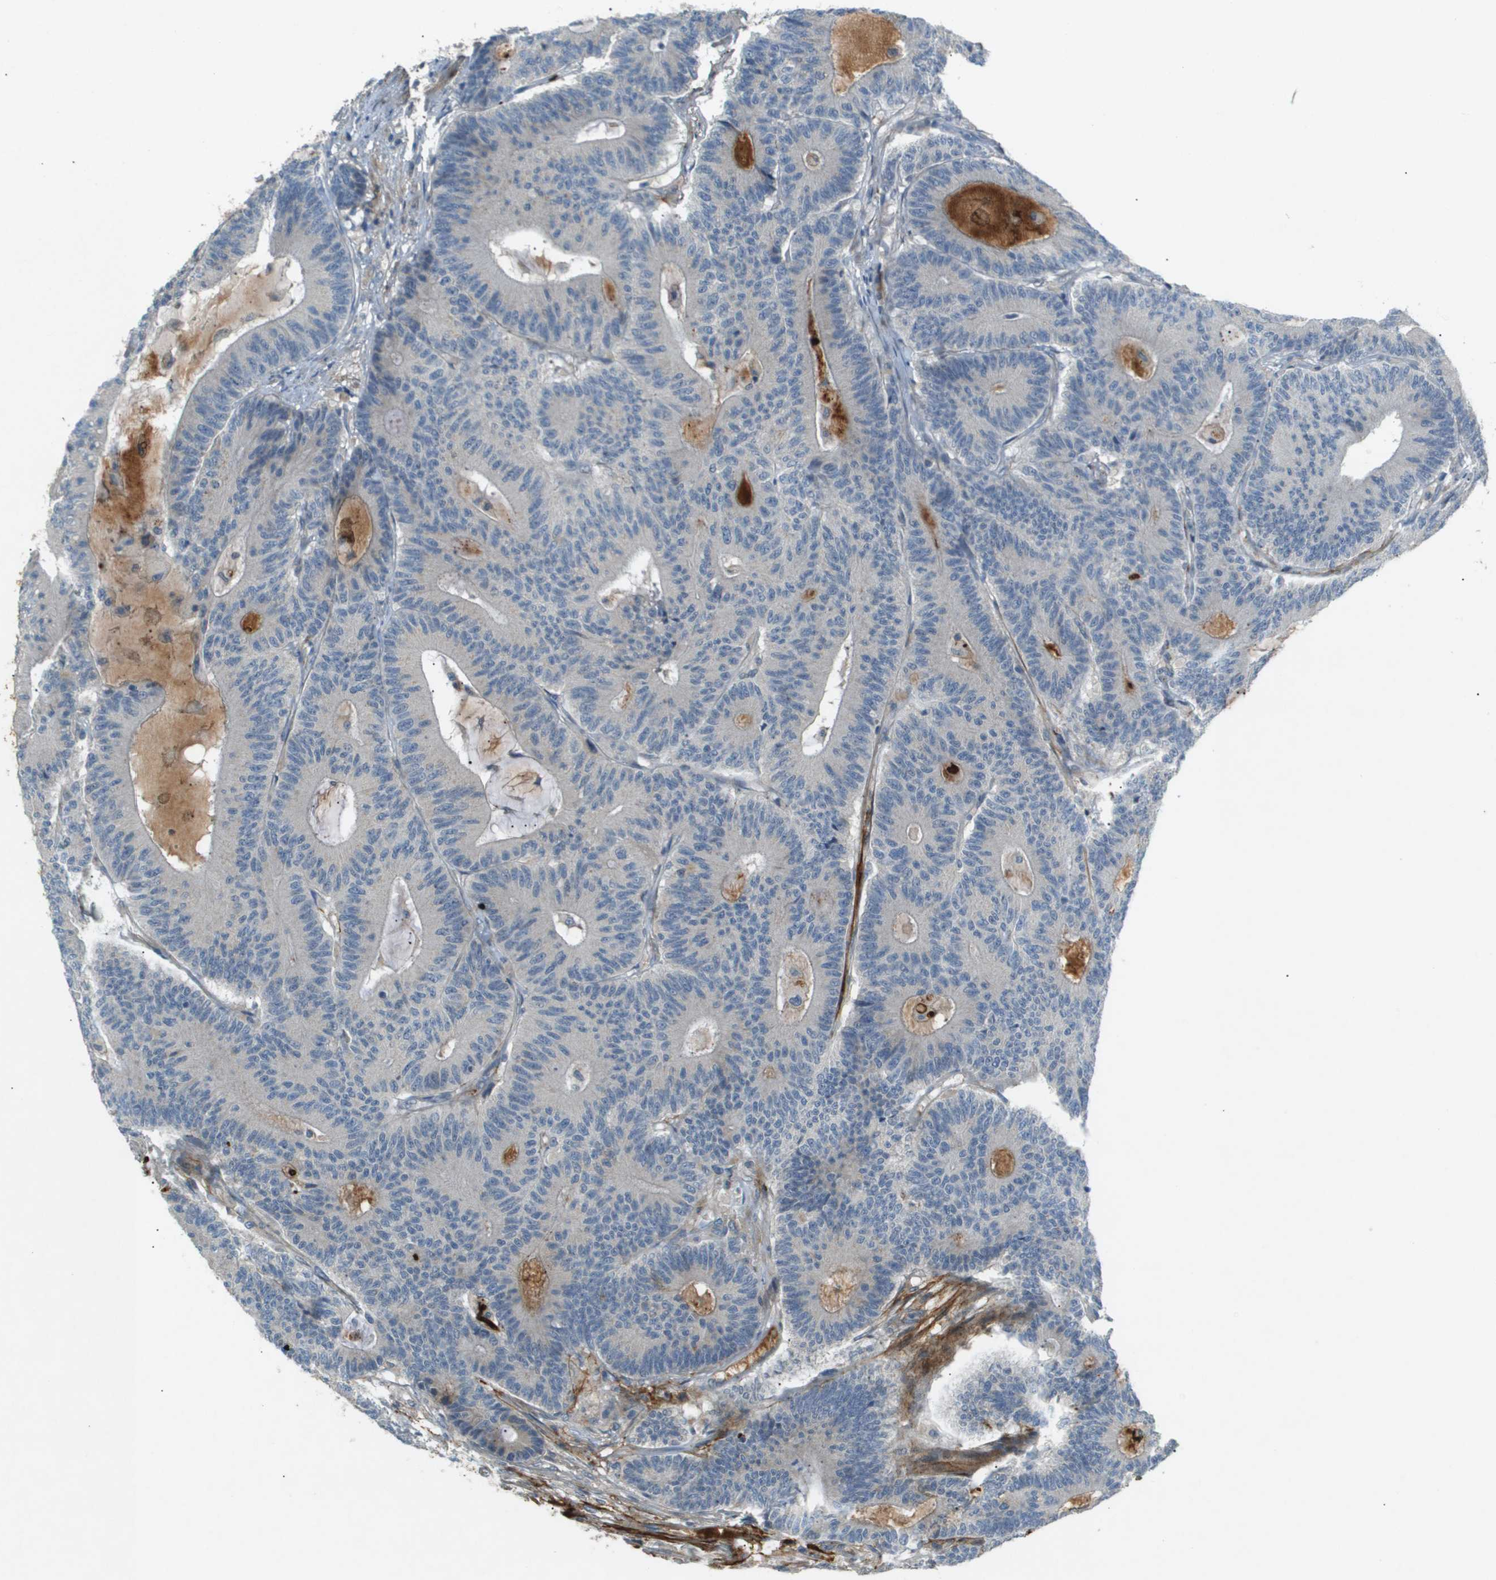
{"staining": {"intensity": "negative", "quantity": "none", "location": "none"}, "tissue": "colorectal cancer", "cell_type": "Tumor cells", "image_type": "cancer", "snomed": [{"axis": "morphology", "description": "Adenocarcinoma, NOS"}, {"axis": "topography", "description": "Colon"}], "caption": "IHC of human colorectal cancer (adenocarcinoma) exhibits no positivity in tumor cells.", "gene": "VTN", "patient": {"sex": "female", "age": 84}}